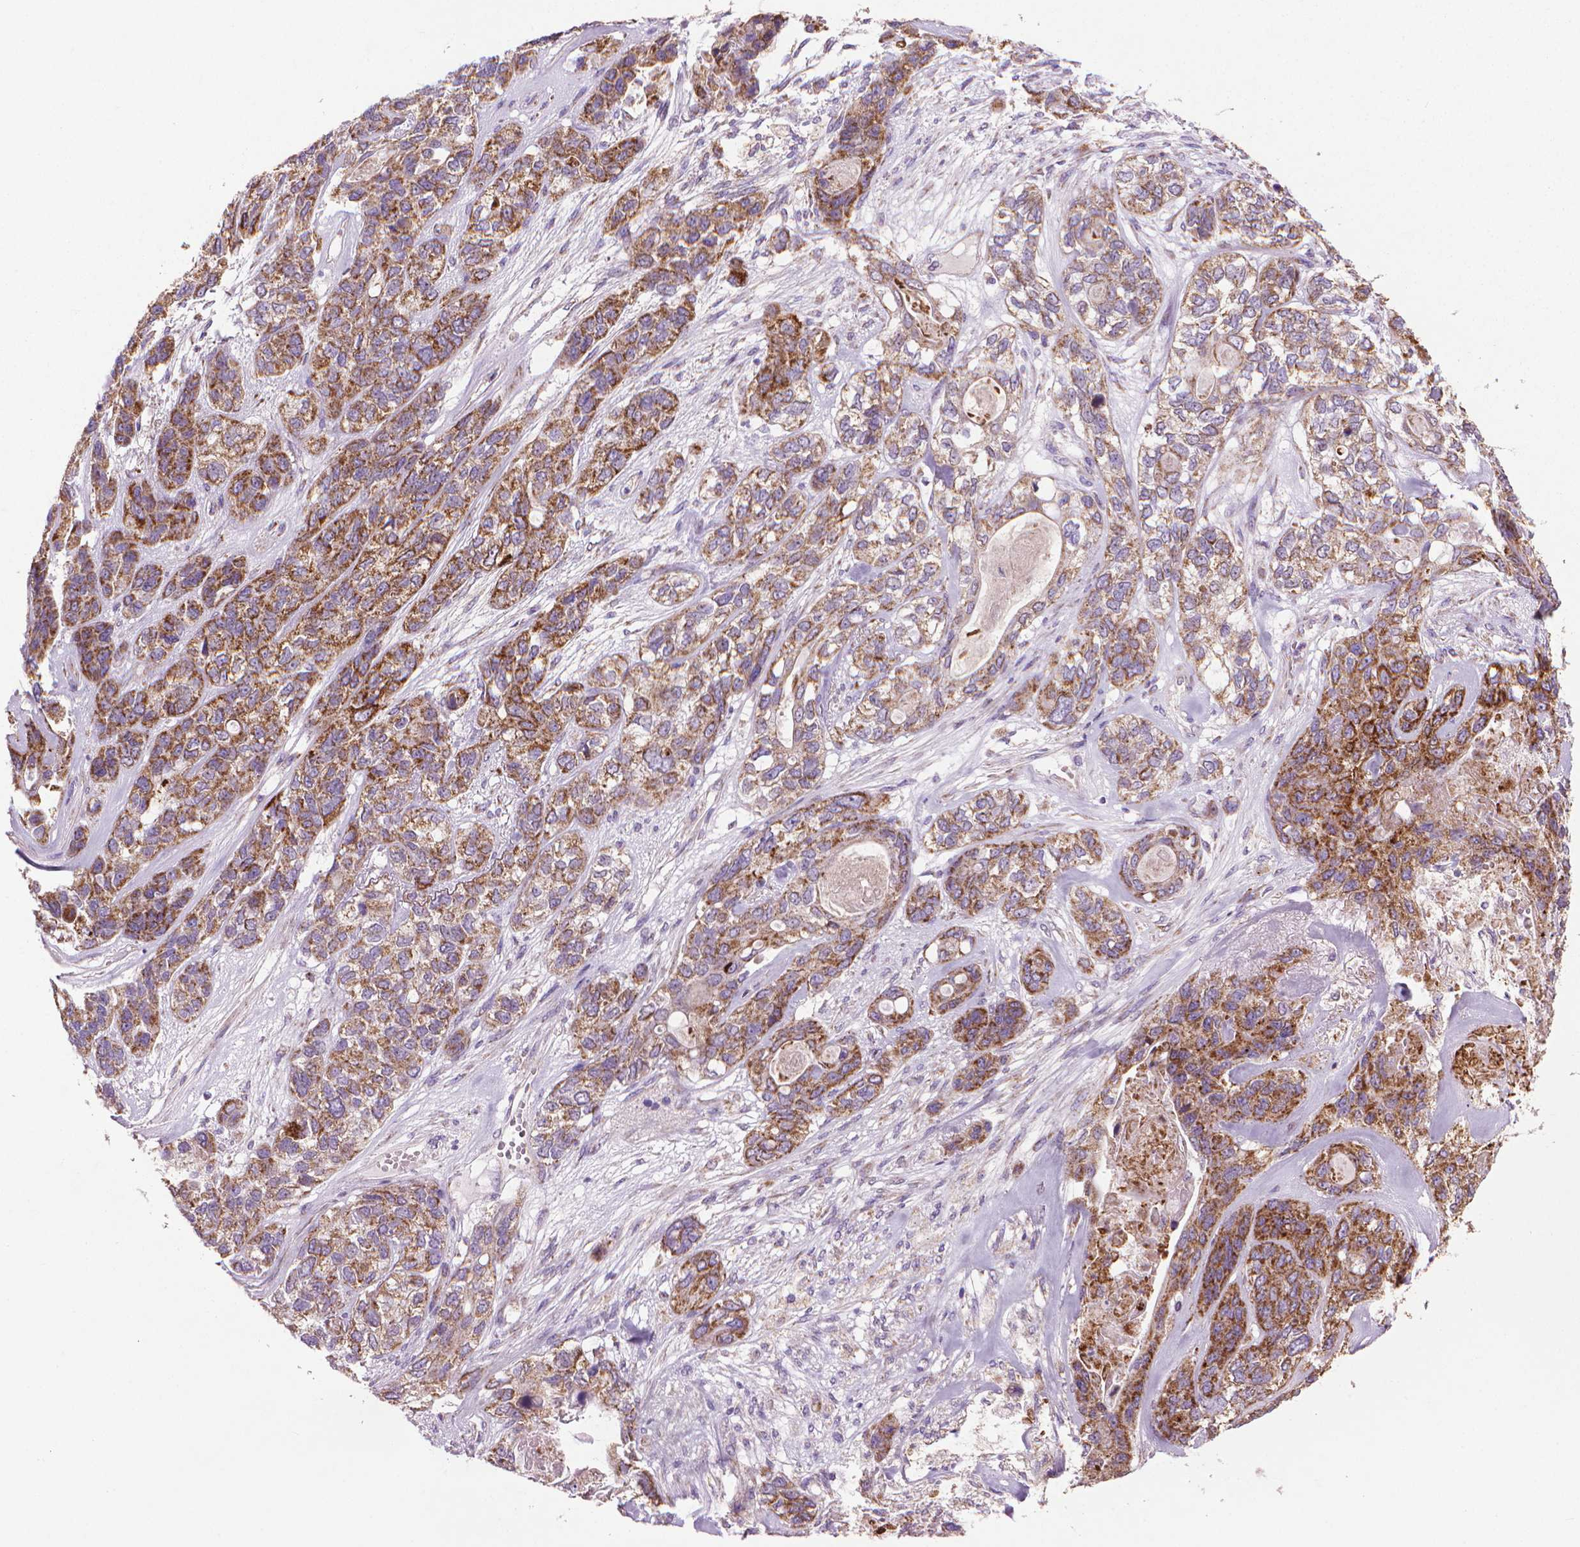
{"staining": {"intensity": "moderate", "quantity": ">75%", "location": "cytoplasmic/membranous"}, "tissue": "lung cancer", "cell_type": "Tumor cells", "image_type": "cancer", "snomed": [{"axis": "morphology", "description": "Squamous cell carcinoma, NOS"}, {"axis": "topography", "description": "Lung"}], "caption": "The micrograph exhibits staining of squamous cell carcinoma (lung), revealing moderate cytoplasmic/membranous protein positivity (brown color) within tumor cells. The staining was performed using DAB (3,3'-diaminobenzidine) to visualize the protein expression in brown, while the nuclei were stained in blue with hematoxylin (Magnification: 20x).", "gene": "VDAC1", "patient": {"sex": "female", "age": 70}}